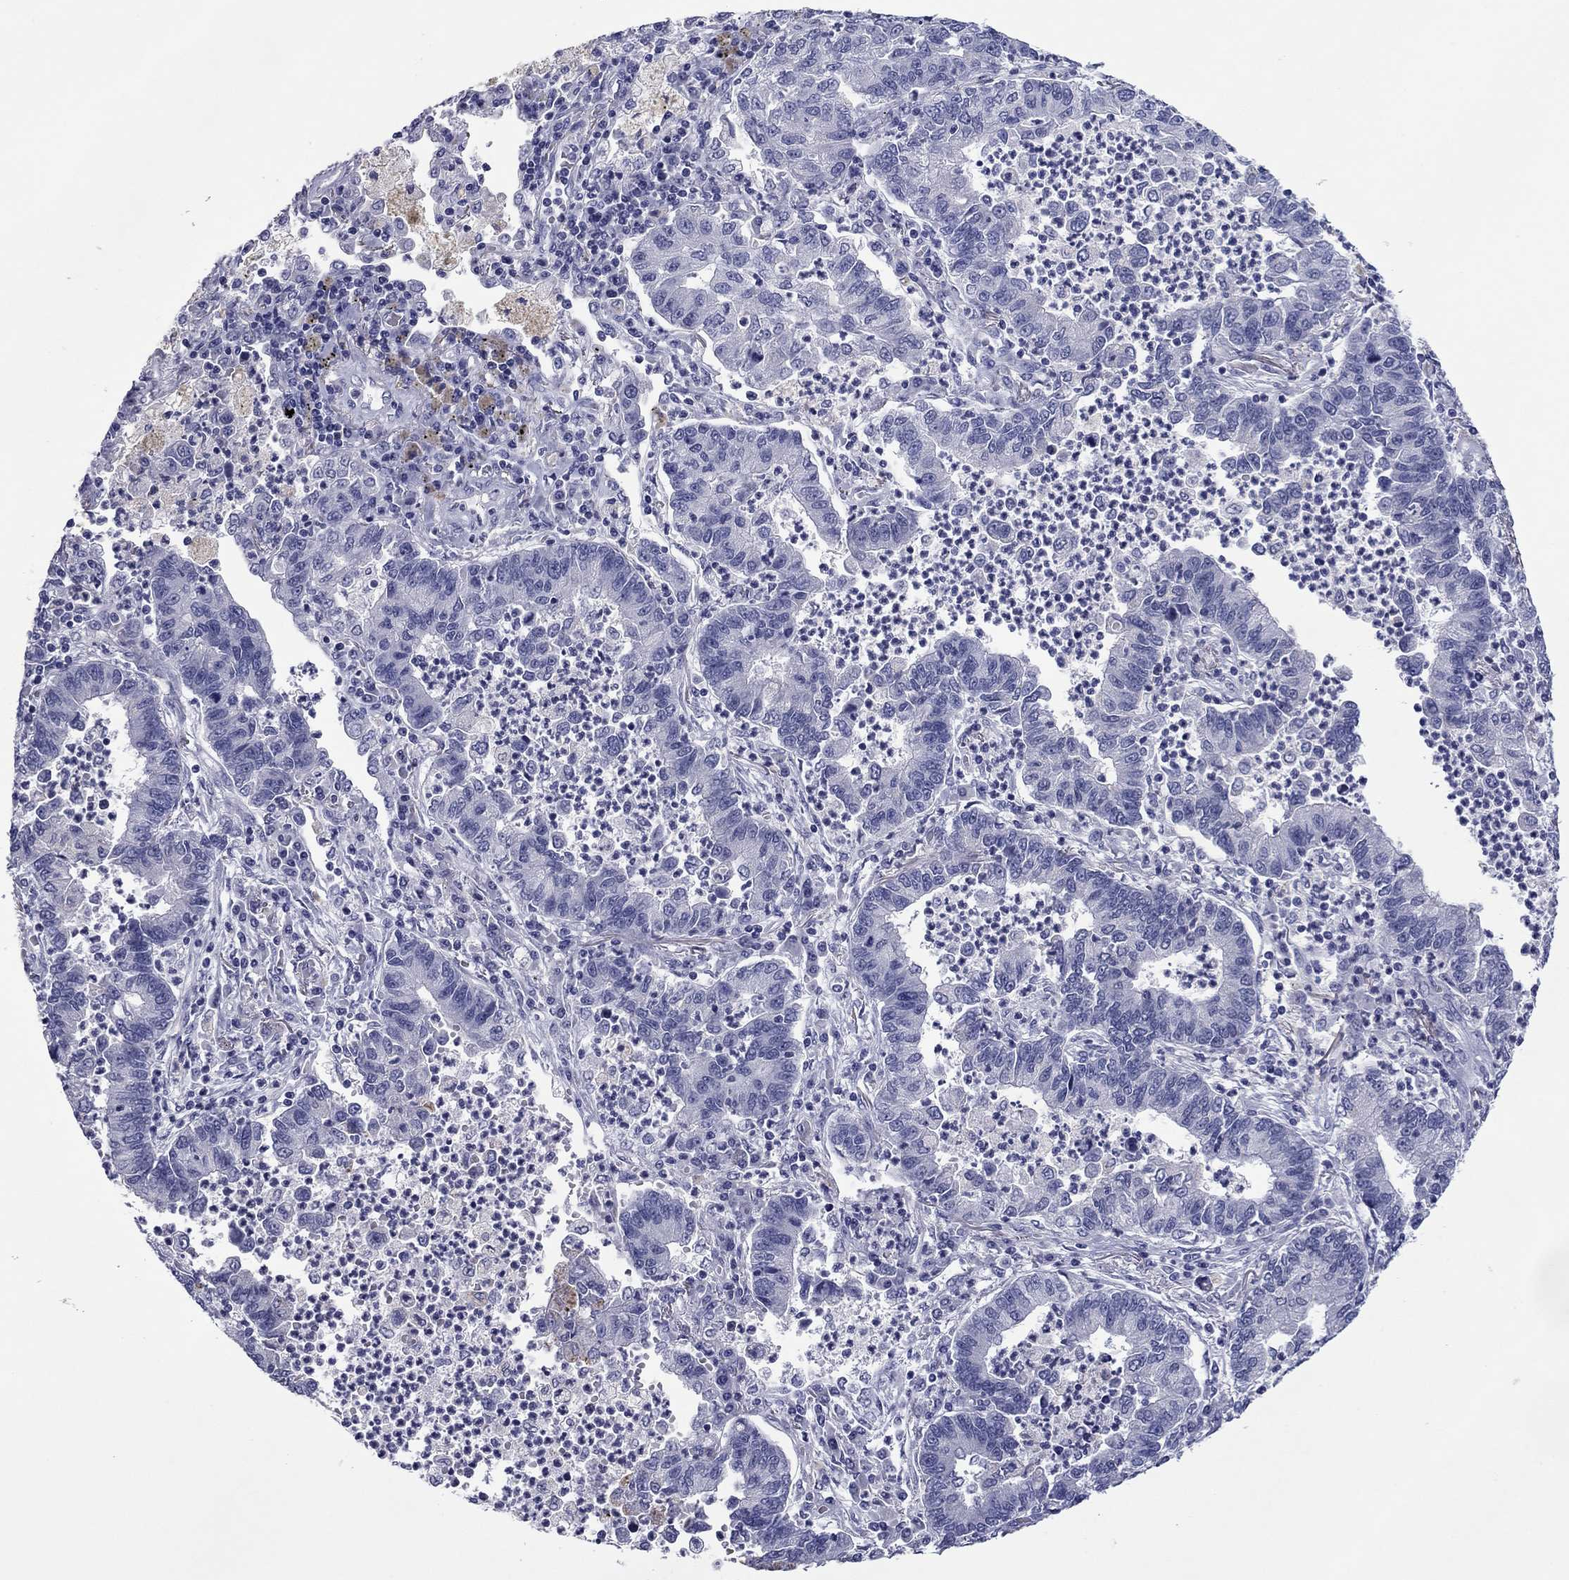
{"staining": {"intensity": "negative", "quantity": "none", "location": "none"}, "tissue": "lung cancer", "cell_type": "Tumor cells", "image_type": "cancer", "snomed": [{"axis": "morphology", "description": "Adenocarcinoma, NOS"}, {"axis": "topography", "description": "Lung"}], "caption": "Tumor cells show no significant protein expression in lung cancer.", "gene": "TCFL5", "patient": {"sex": "female", "age": 57}}